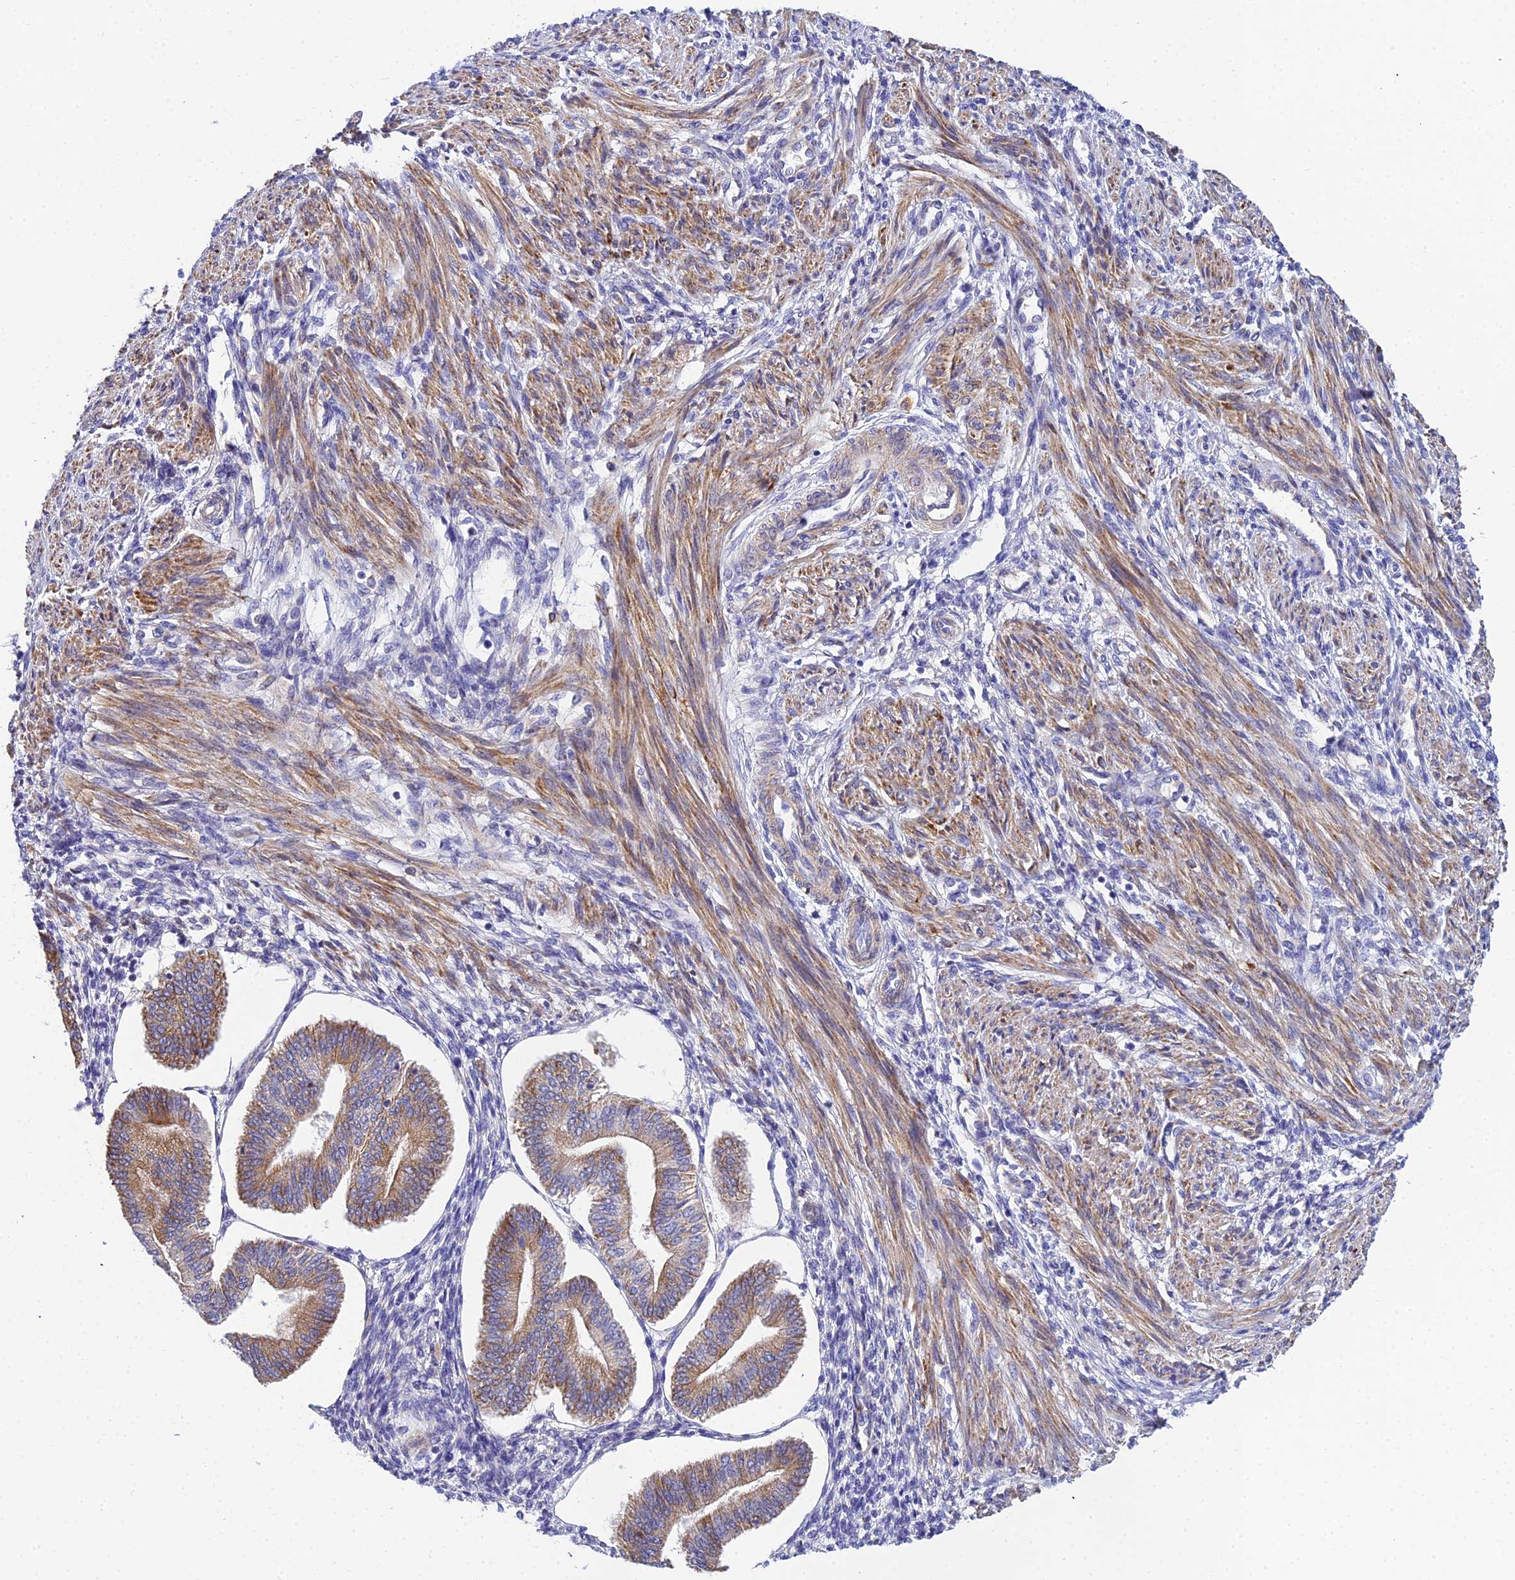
{"staining": {"intensity": "negative", "quantity": "none", "location": "none"}, "tissue": "endometrium", "cell_type": "Cells in endometrial stroma", "image_type": "normal", "snomed": [{"axis": "morphology", "description": "Normal tissue, NOS"}, {"axis": "topography", "description": "Endometrium"}], "caption": "Immunohistochemical staining of benign endometrium exhibits no significant staining in cells in endometrial stroma.", "gene": "ACOT1", "patient": {"sex": "female", "age": 34}}